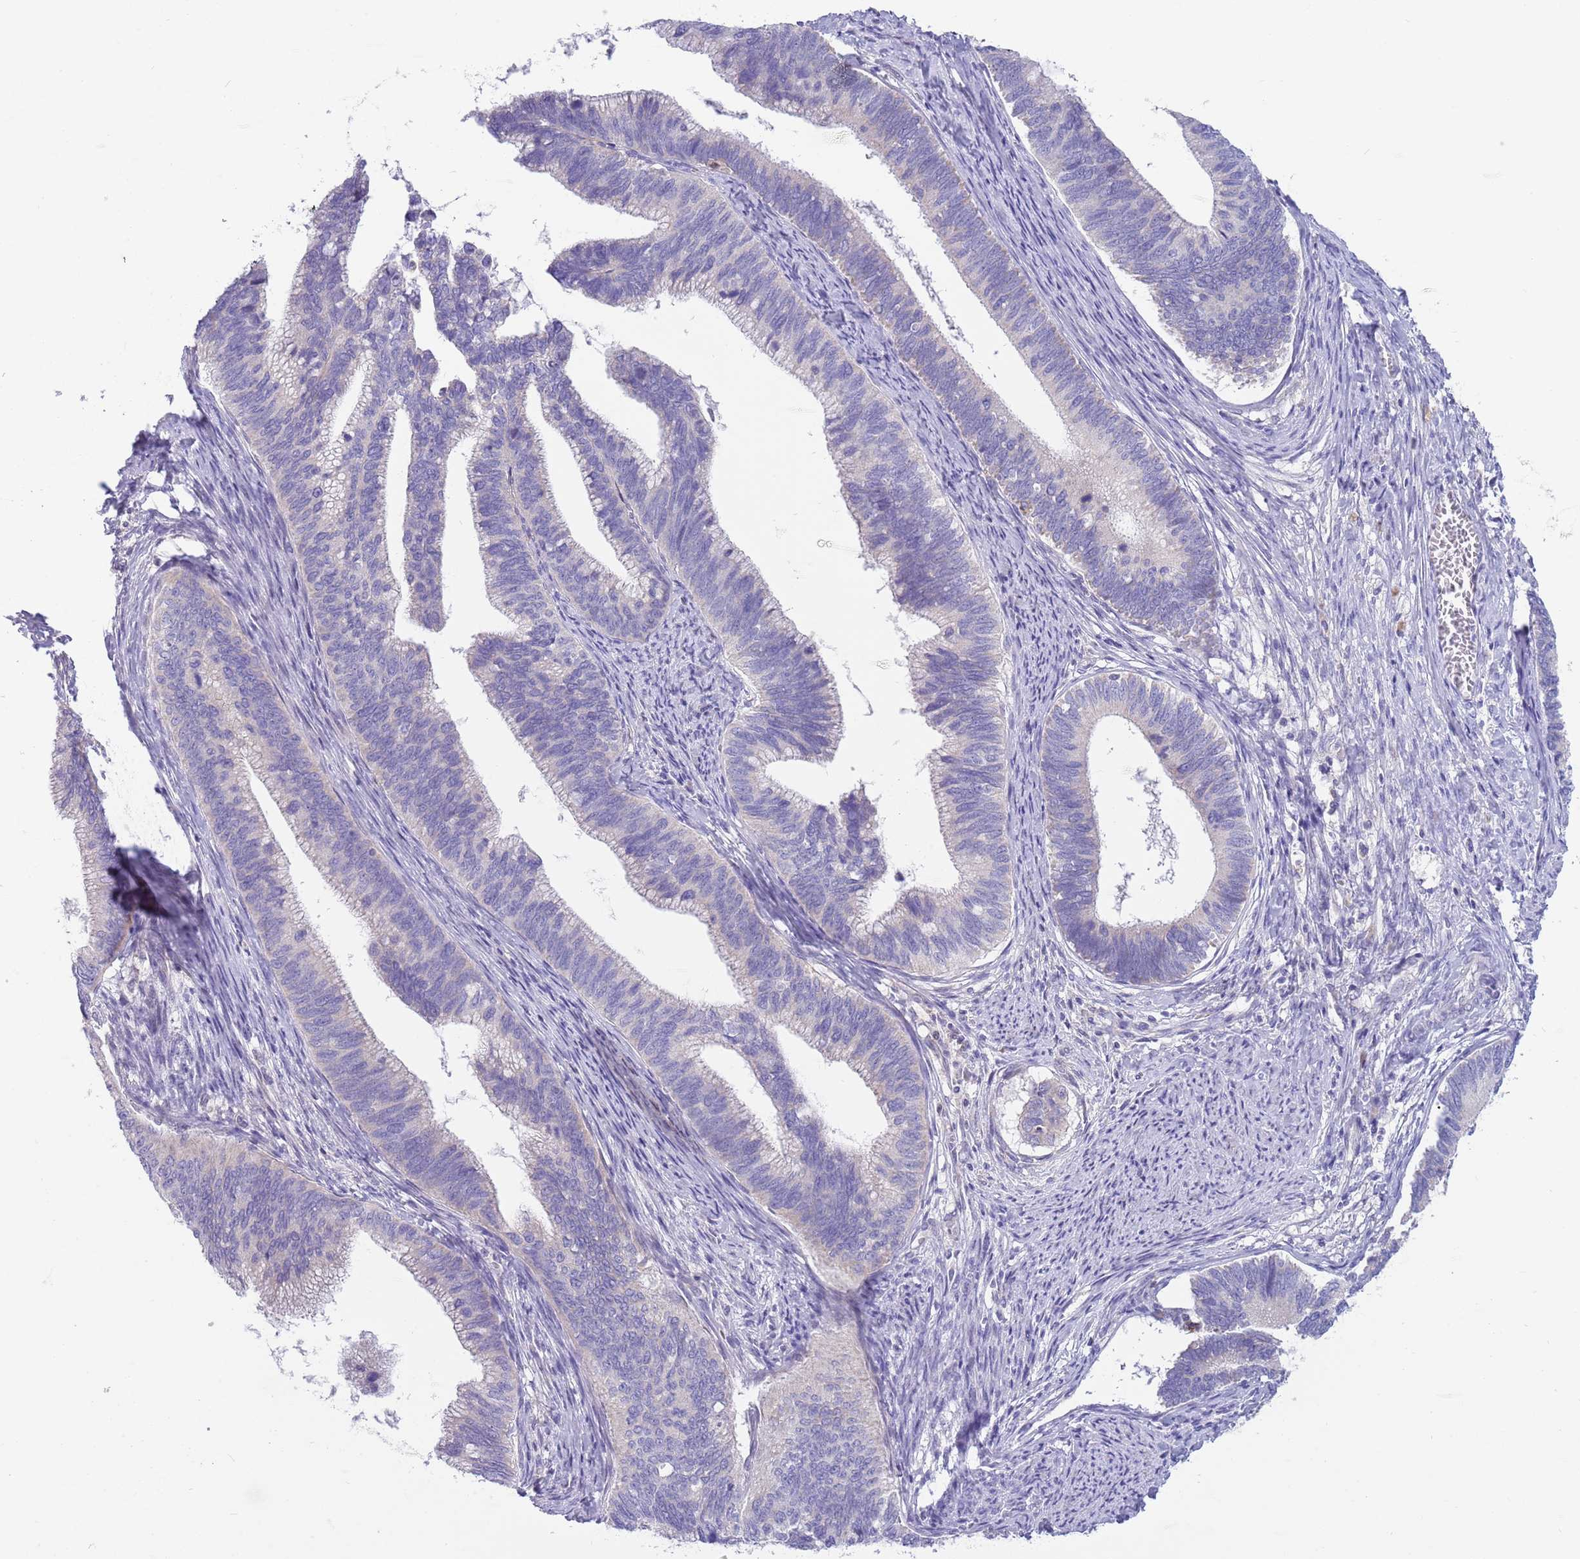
{"staining": {"intensity": "negative", "quantity": "none", "location": "none"}, "tissue": "cervical cancer", "cell_type": "Tumor cells", "image_type": "cancer", "snomed": [{"axis": "morphology", "description": "Adenocarcinoma, NOS"}, {"axis": "topography", "description": "Cervix"}], "caption": "This is a micrograph of immunohistochemistry (IHC) staining of cervical cancer (adenocarcinoma), which shows no positivity in tumor cells.", "gene": "DDHD1", "patient": {"sex": "female", "age": 42}}